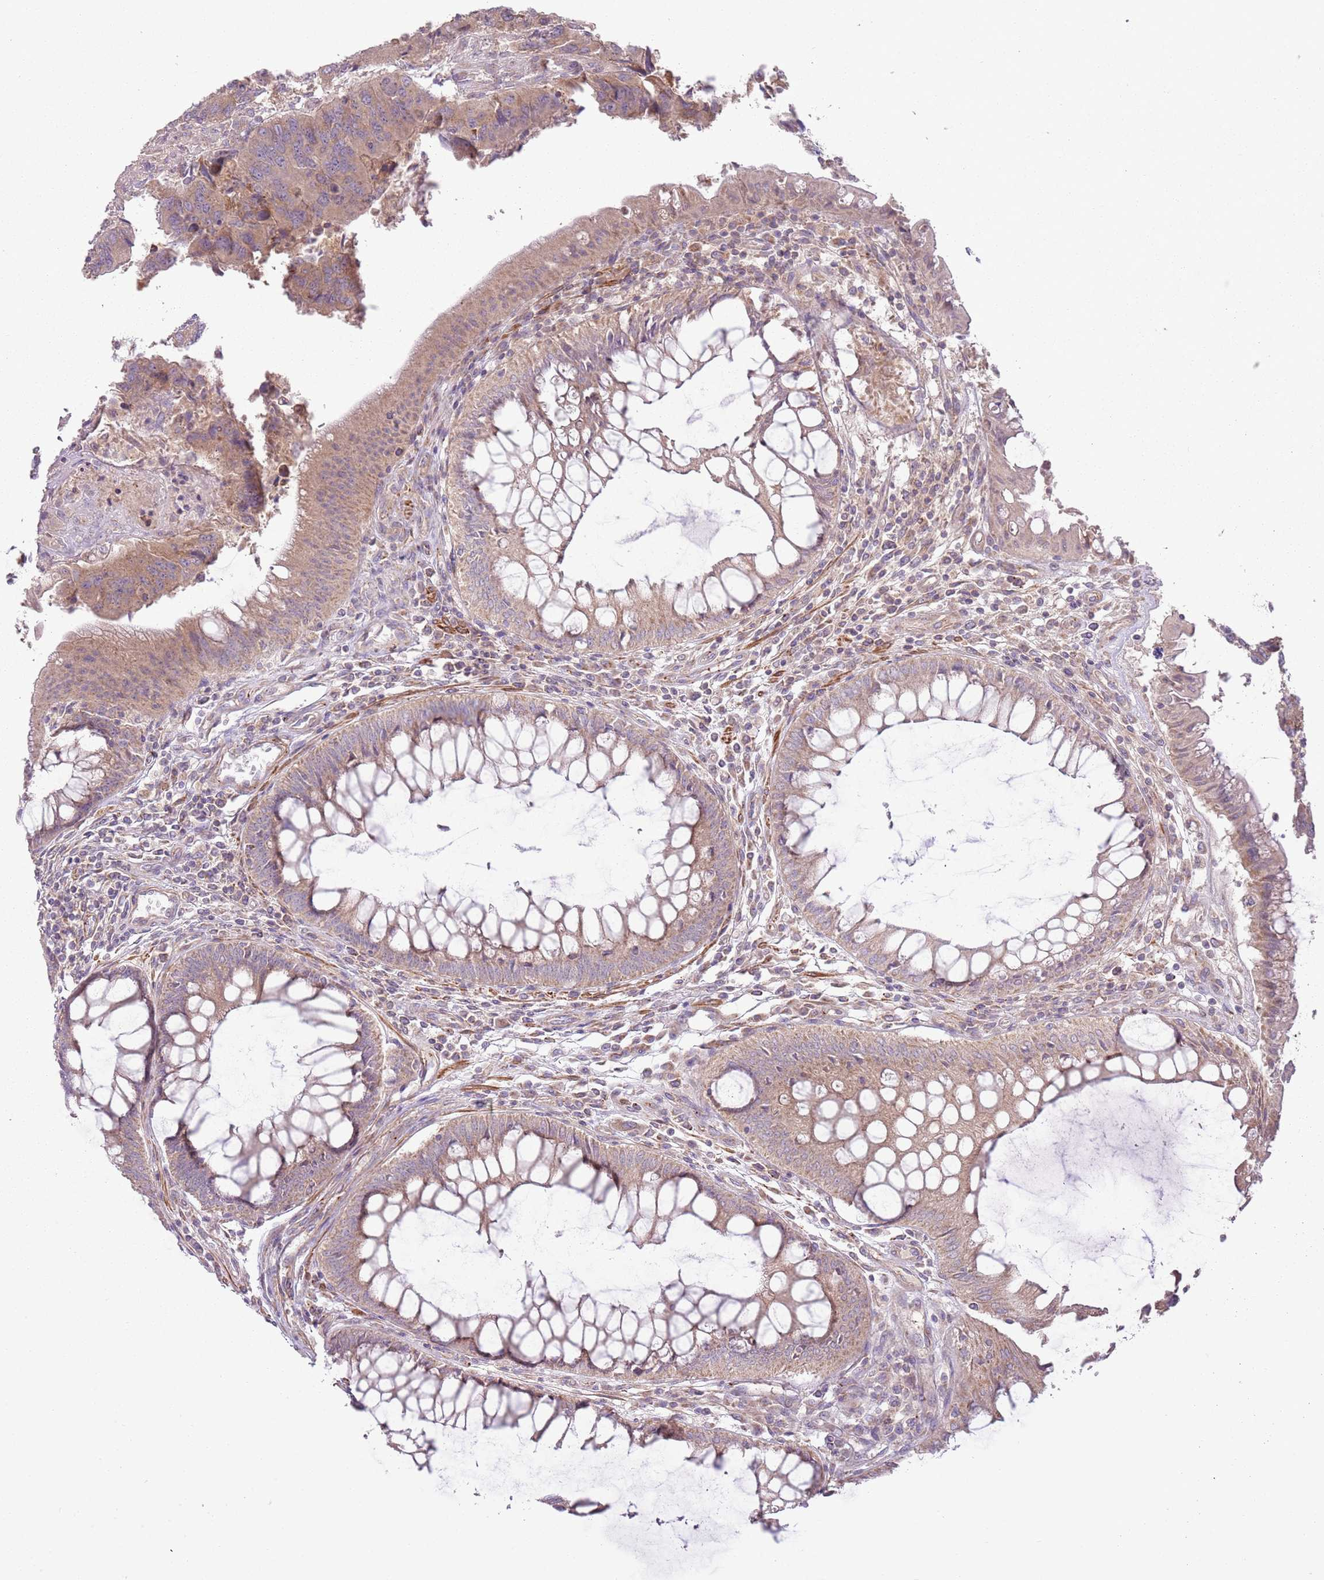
{"staining": {"intensity": "moderate", "quantity": ">75%", "location": "cytoplasmic/membranous"}, "tissue": "colorectal cancer", "cell_type": "Tumor cells", "image_type": "cancer", "snomed": [{"axis": "morphology", "description": "Adenocarcinoma, NOS"}, {"axis": "topography", "description": "Colon"}], "caption": "The micrograph displays immunohistochemical staining of colorectal cancer (adenocarcinoma). There is moderate cytoplasmic/membranous staining is seen in approximately >75% of tumor cells.", "gene": "DTD2", "patient": {"sex": "female", "age": 67}}